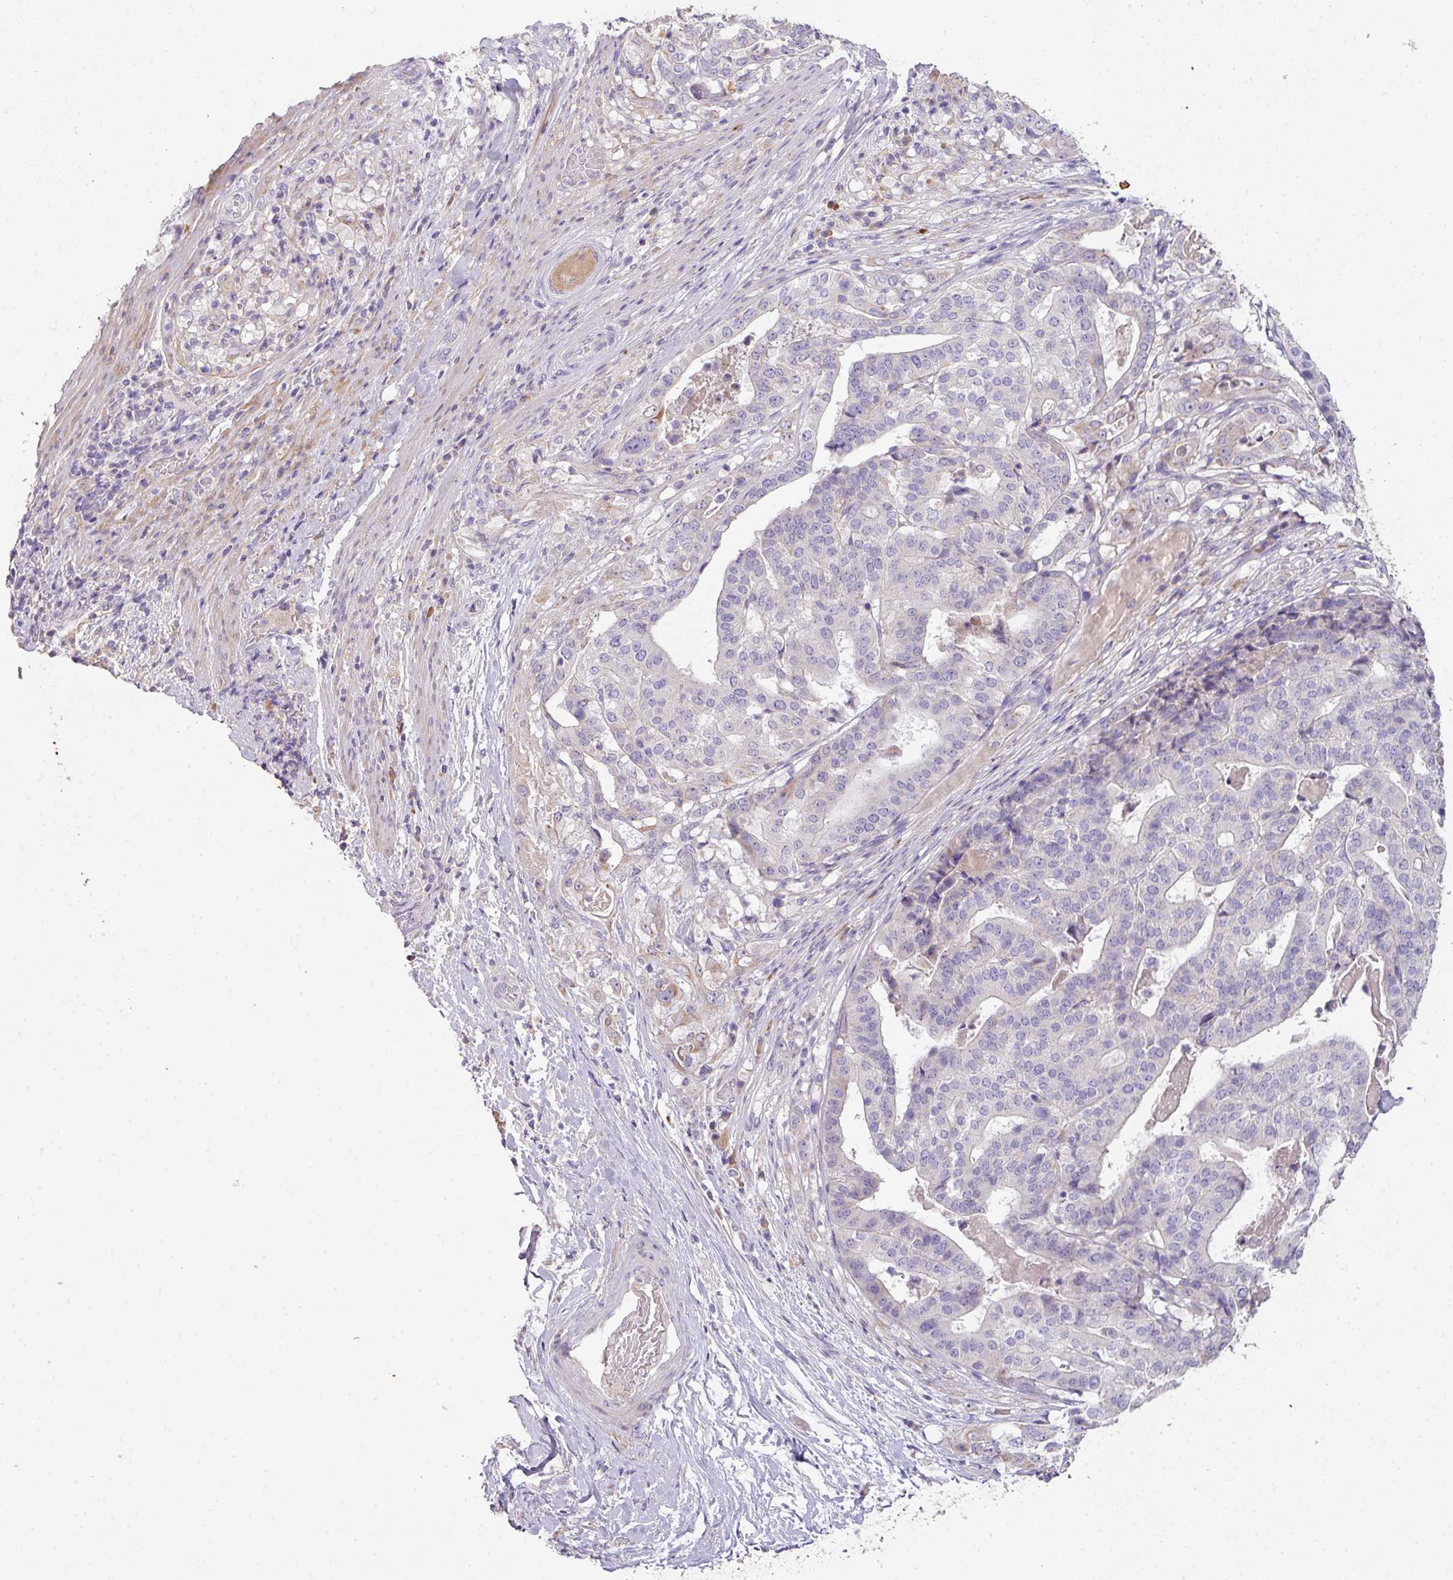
{"staining": {"intensity": "negative", "quantity": "none", "location": "none"}, "tissue": "stomach cancer", "cell_type": "Tumor cells", "image_type": "cancer", "snomed": [{"axis": "morphology", "description": "Adenocarcinoma, NOS"}, {"axis": "topography", "description": "Stomach"}], "caption": "Stomach cancer (adenocarcinoma) was stained to show a protein in brown. There is no significant expression in tumor cells.", "gene": "ZNF266", "patient": {"sex": "male", "age": 48}}